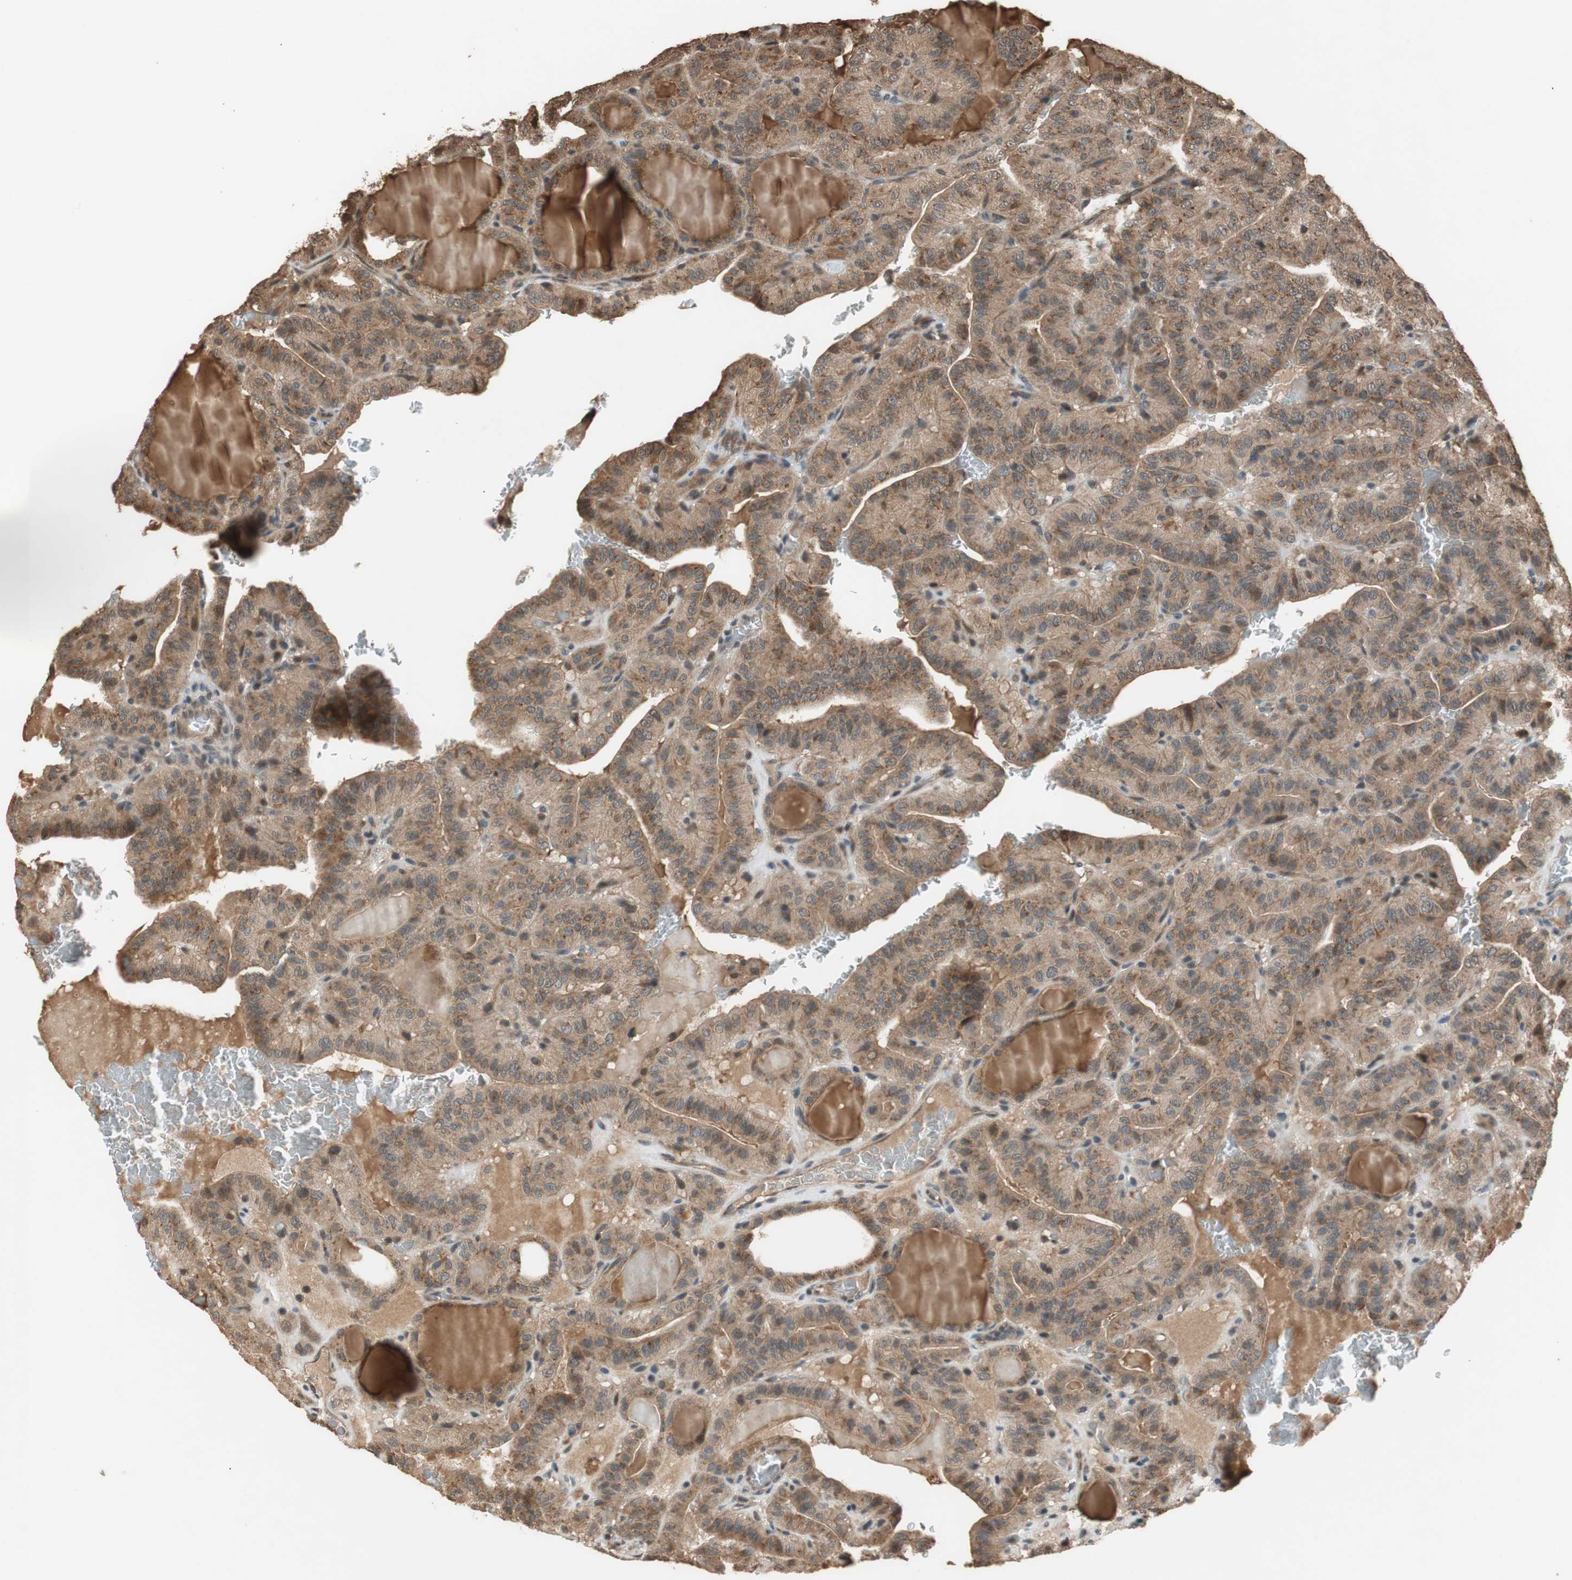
{"staining": {"intensity": "moderate", "quantity": ">75%", "location": "cytoplasmic/membranous"}, "tissue": "thyroid cancer", "cell_type": "Tumor cells", "image_type": "cancer", "snomed": [{"axis": "morphology", "description": "Papillary adenocarcinoma, NOS"}, {"axis": "topography", "description": "Thyroid gland"}], "caption": "Immunohistochemistry (IHC) (DAB) staining of human thyroid cancer (papillary adenocarcinoma) reveals moderate cytoplasmic/membranous protein positivity in about >75% of tumor cells.", "gene": "TMEM230", "patient": {"sex": "male", "age": 77}}